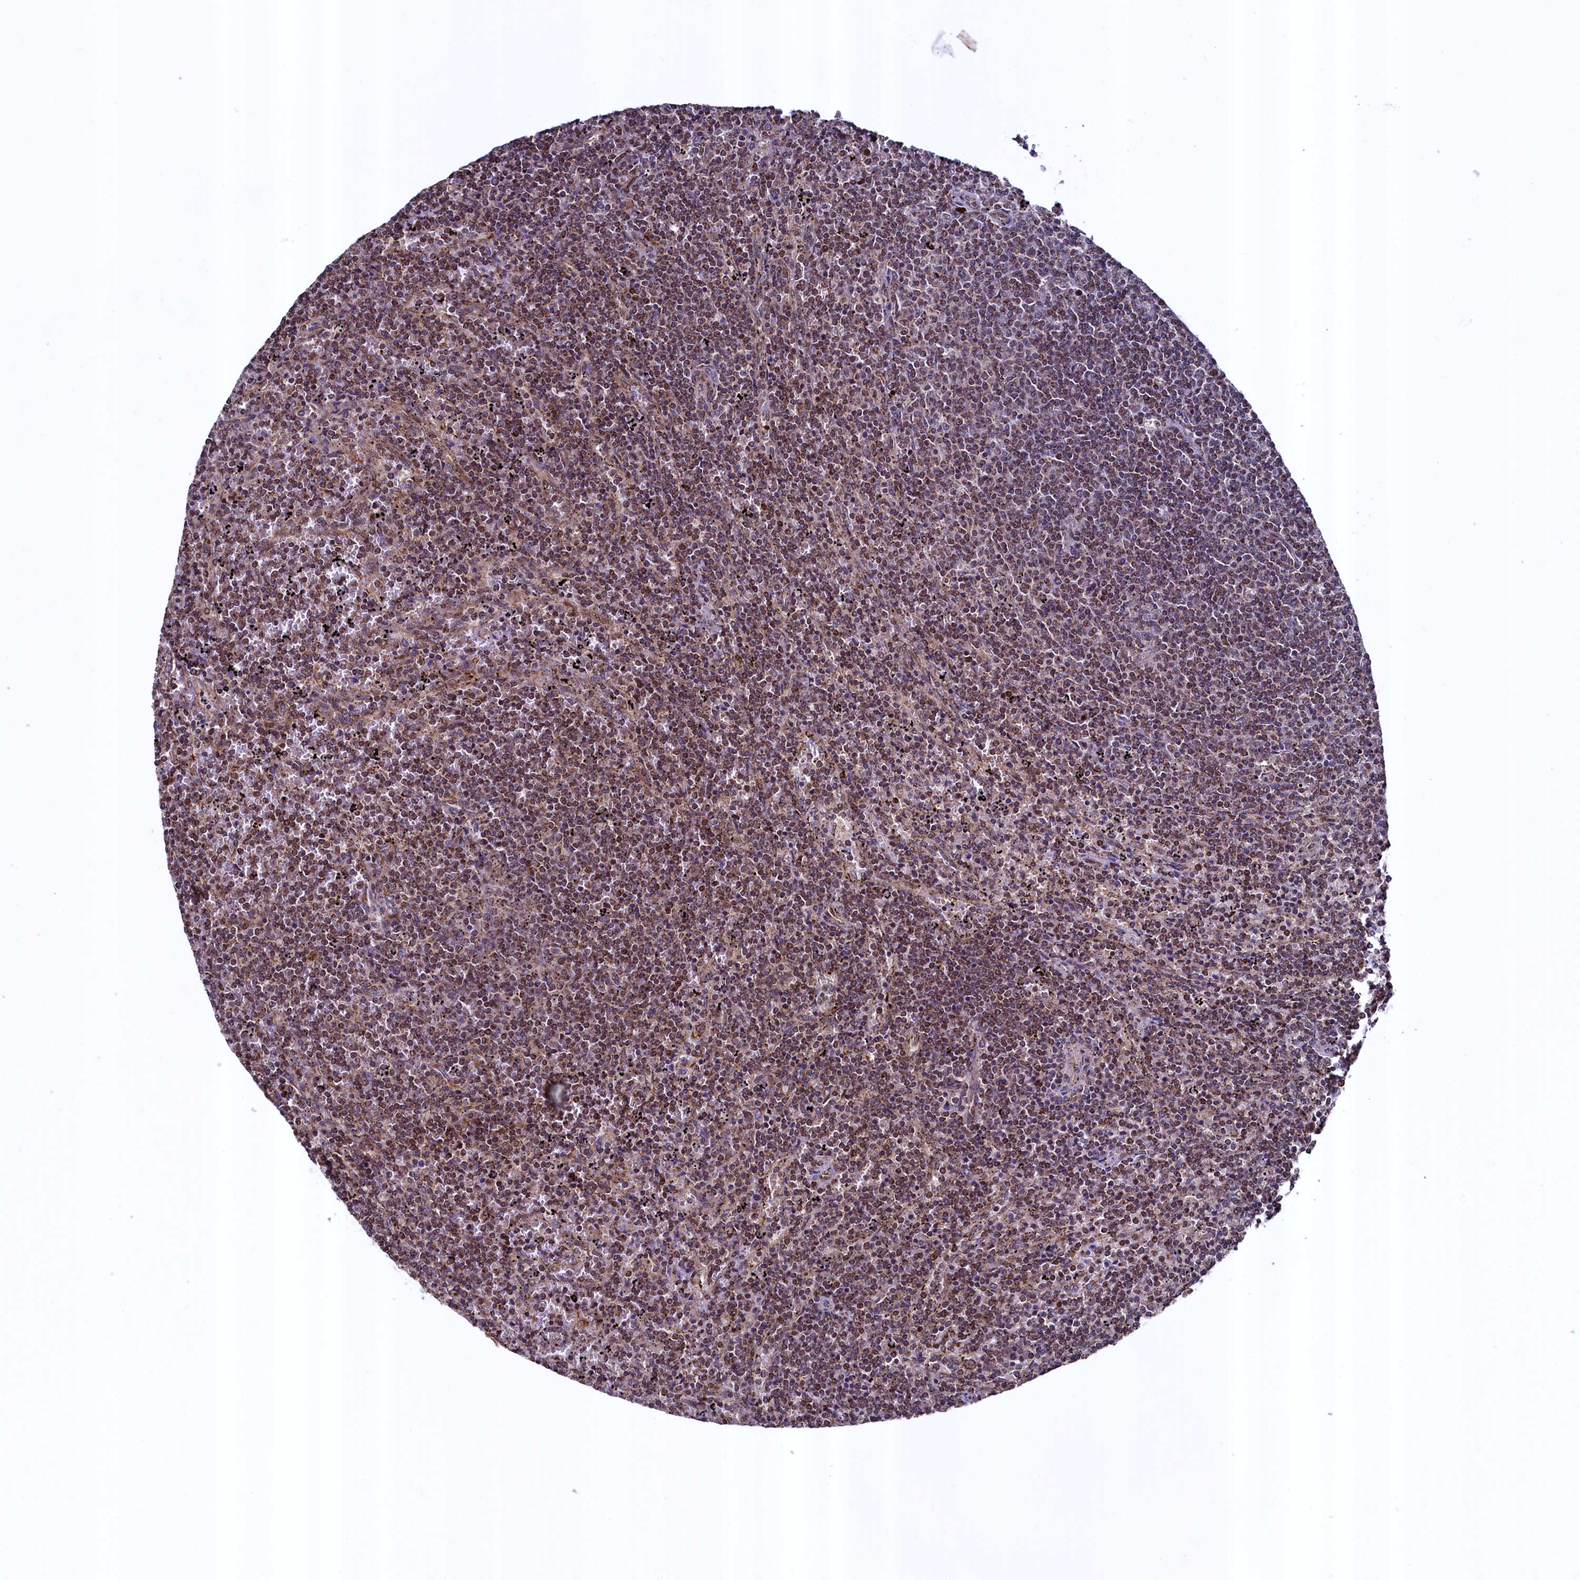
{"staining": {"intensity": "moderate", "quantity": ">75%", "location": "cytoplasmic/membranous"}, "tissue": "lymphoma", "cell_type": "Tumor cells", "image_type": "cancer", "snomed": [{"axis": "morphology", "description": "Malignant lymphoma, non-Hodgkin's type, Low grade"}, {"axis": "topography", "description": "Spleen"}], "caption": "Immunohistochemistry image of neoplastic tissue: low-grade malignant lymphoma, non-Hodgkin's type stained using immunohistochemistry displays medium levels of moderate protein expression localized specifically in the cytoplasmic/membranous of tumor cells, appearing as a cytoplasmic/membranous brown color.", "gene": "ZNF577", "patient": {"sex": "female", "age": 50}}